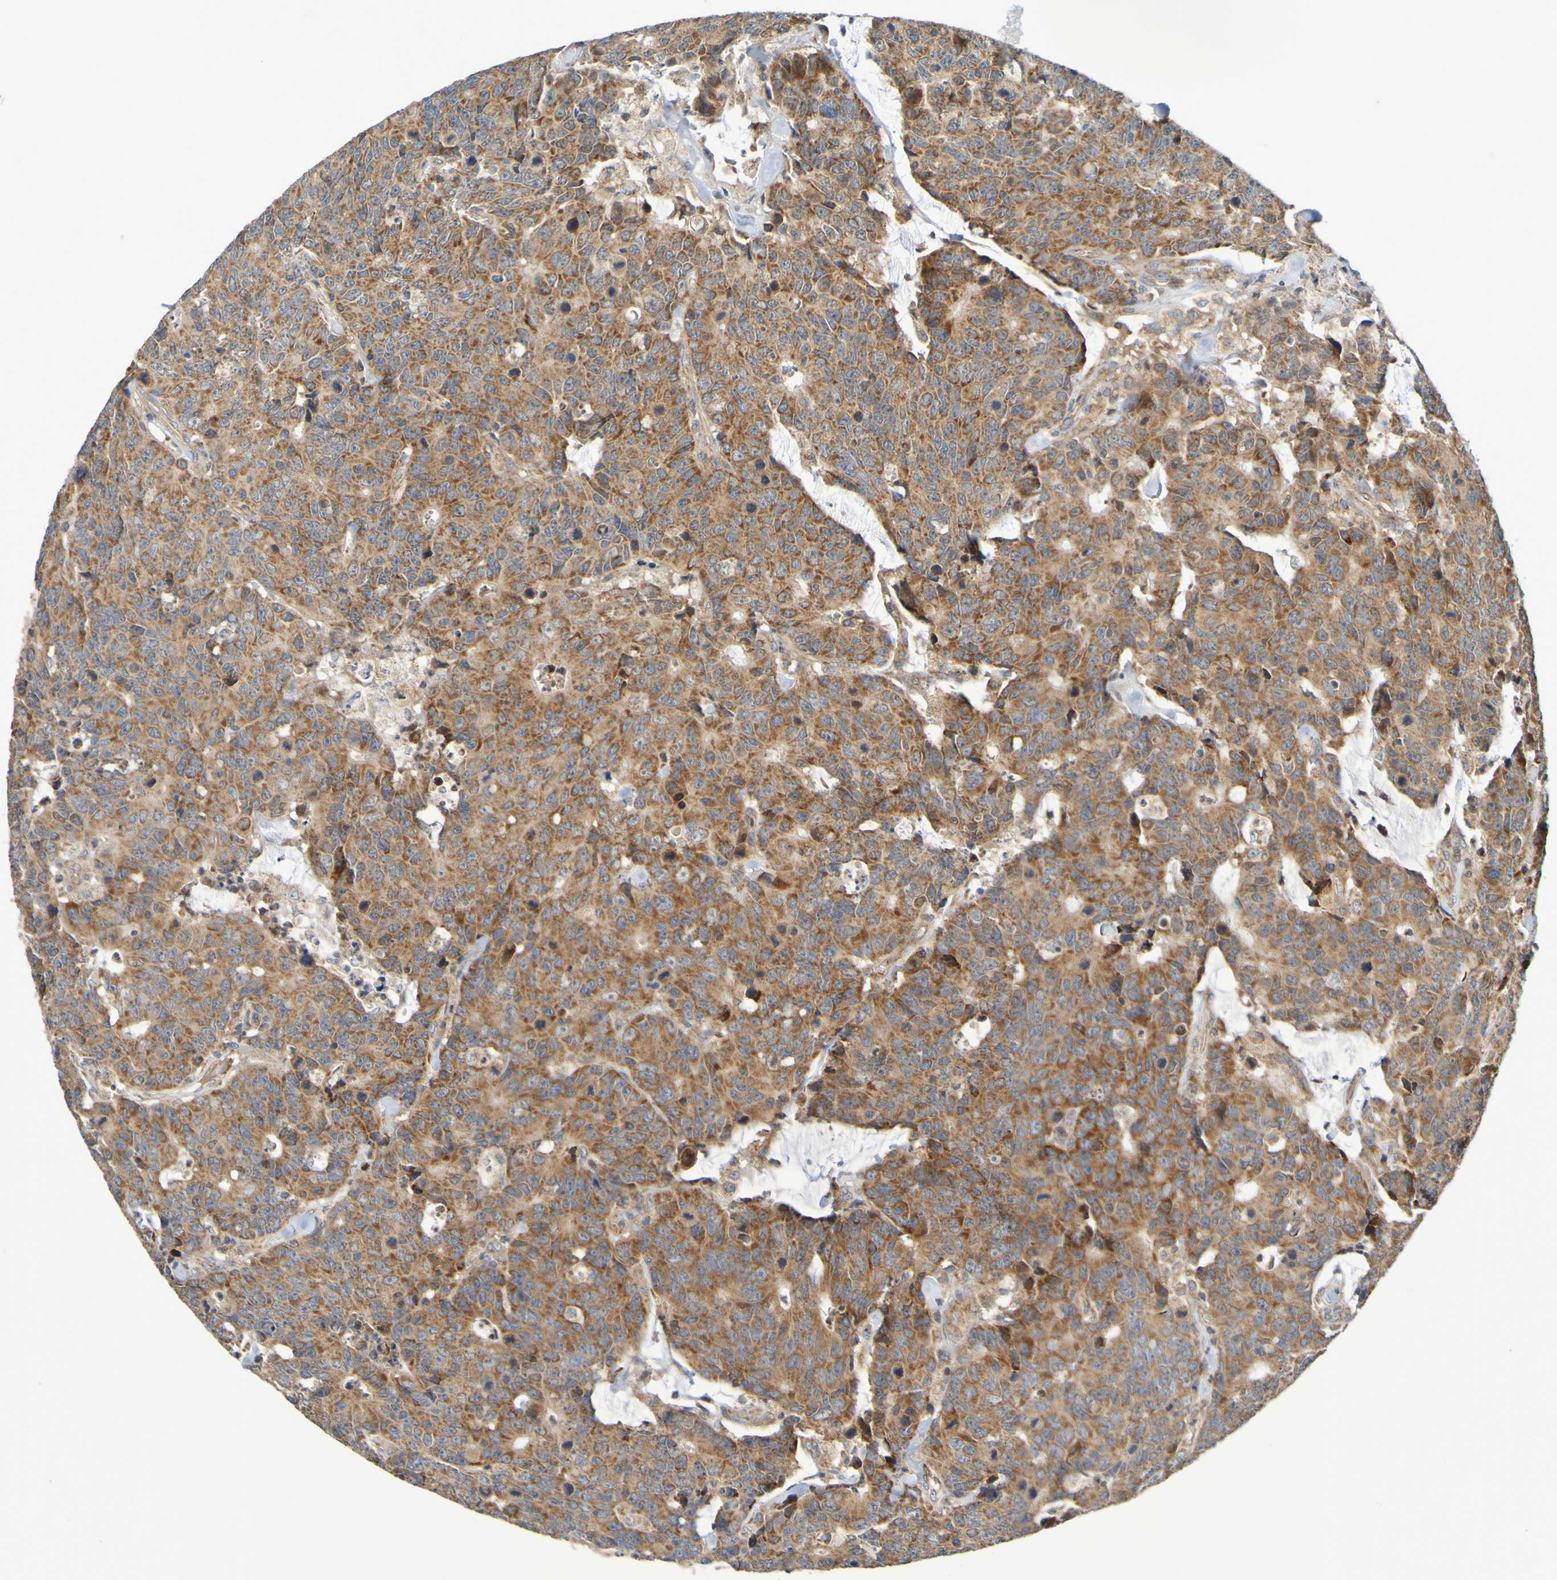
{"staining": {"intensity": "strong", "quantity": ">75%", "location": "cytoplasmic/membranous"}, "tissue": "colorectal cancer", "cell_type": "Tumor cells", "image_type": "cancer", "snomed": [{"axis": "morphology", "description": "Adenocarcinoma, NOS"}, {"axis": "topography", "description": "Colon"}], "caption": "Human colorectal cancer stained with a protein marker demonstrates strong staining in tumor cells.", "gene": "CCDC51", "patient": {"sex": "female", "age": 86}}